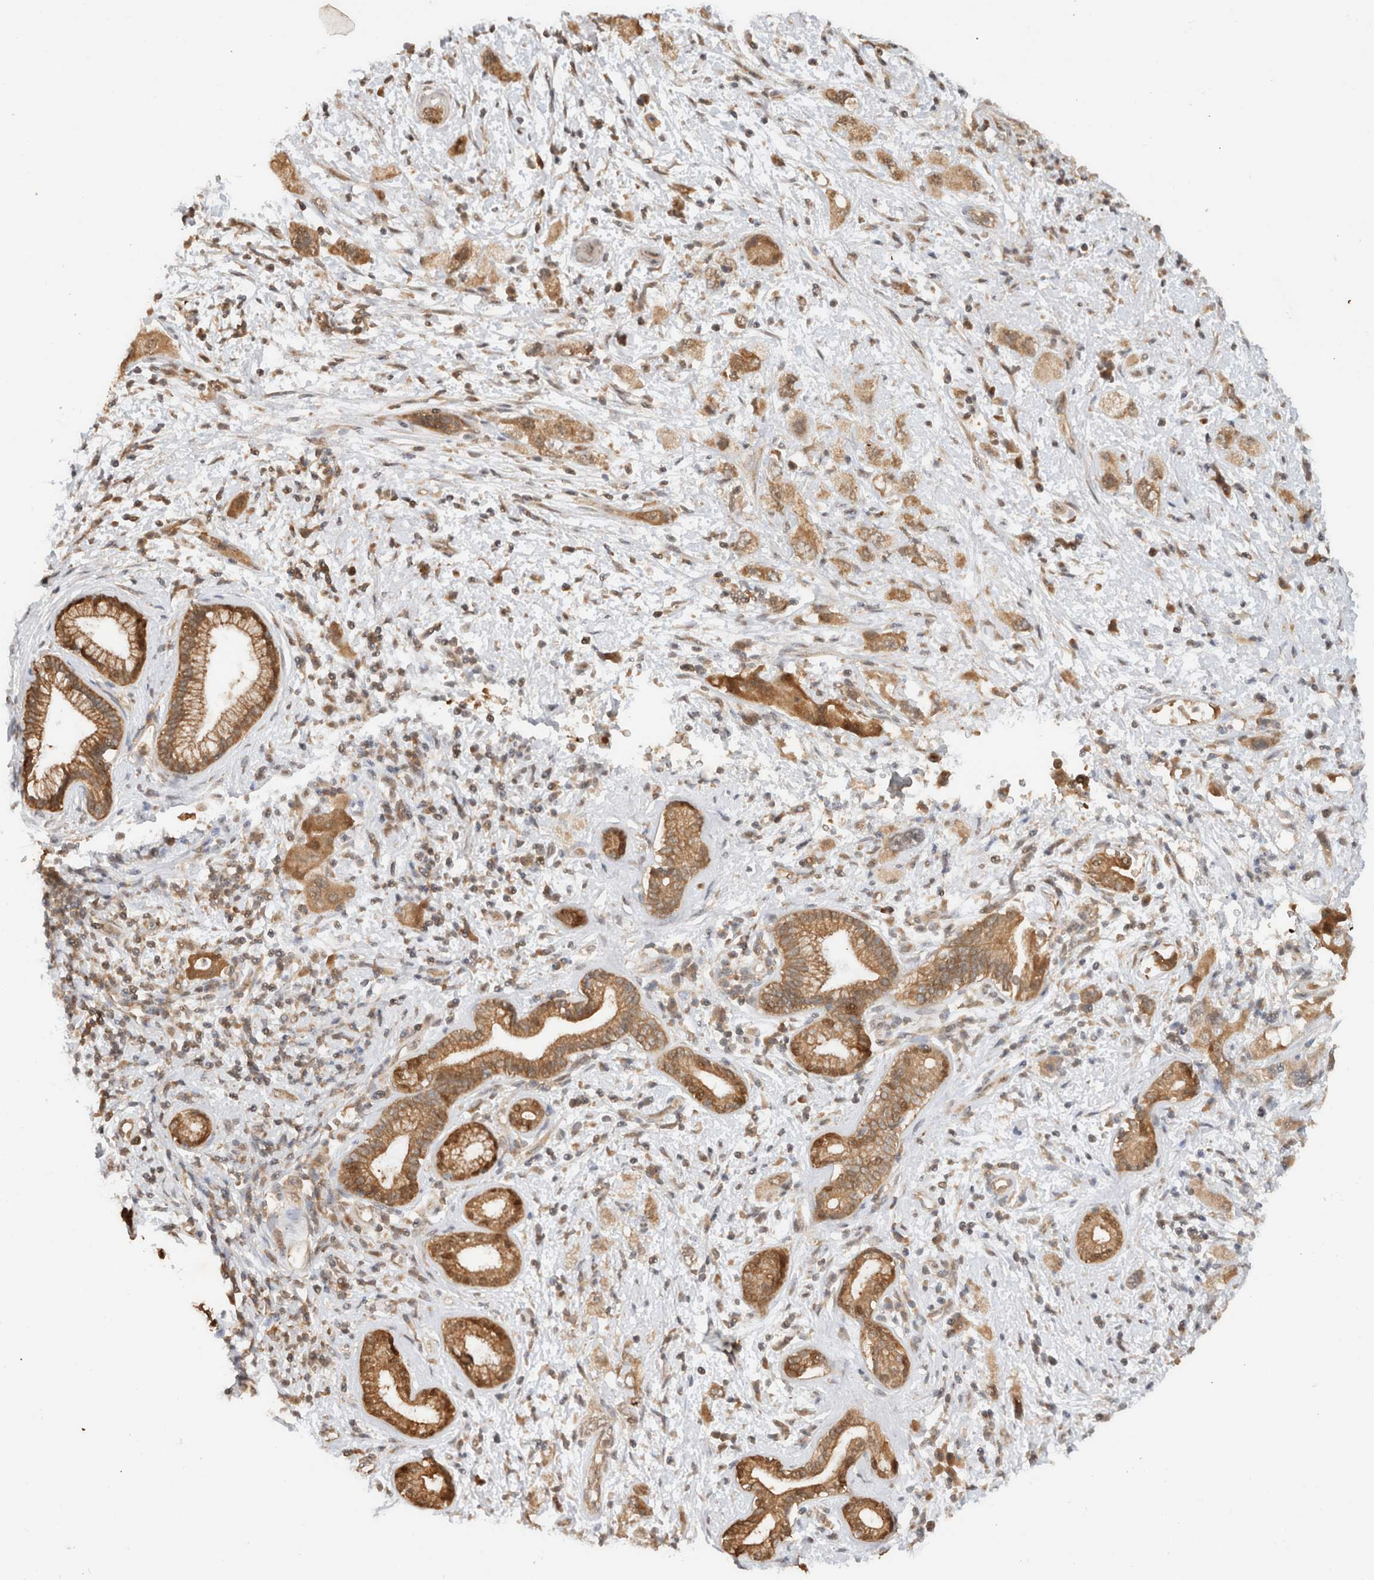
{"staining": {"intensity": "weak", "quantity": ">75%", "location": "cytoplasmic/membranous,nuclear"}, "tissue": "pancreatic cancer", "cell_type": "Tumor cells", "image_type": "cancer", "snomed": [{"axis": "morphology", "description": "Adenocarcinoma, NOS"}, {"axis": "topography", "description": "Pancreas"}], "caption": "Immunohistochemistry (IHC) (DAB) staining of pancreatic adenocarcinoma demonstrates weak cytoplasmic/membranous and nuclear protein staining in about >75% of tumor cells. (DAB IHC with brightfield microscopy, high magnification).", "gene": "CA13", "patient": {"sex": "female", "age": 73}}